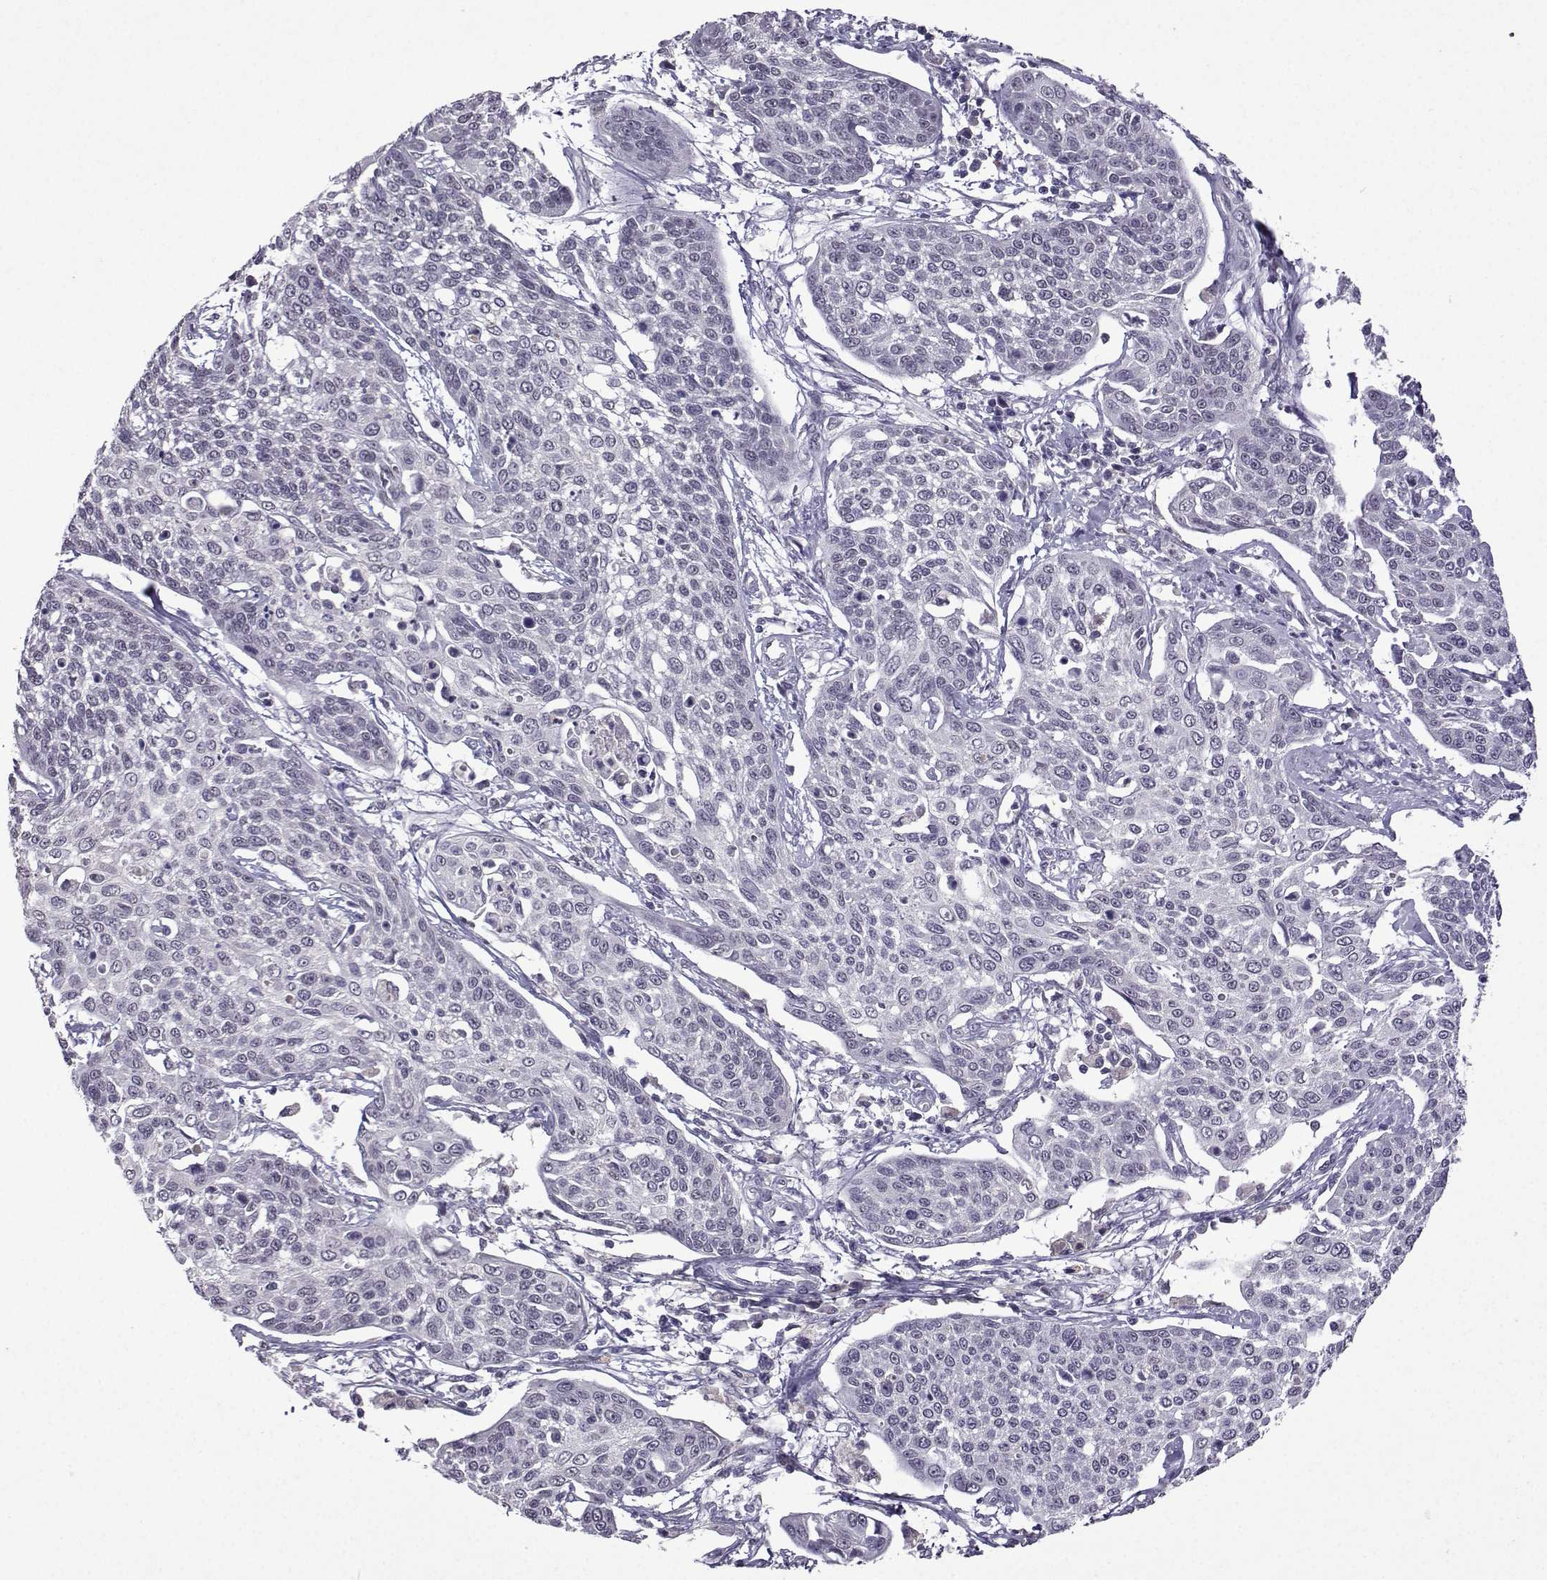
{"staining": {"intensity": "negative", "quantity": "none", "location": "none"}, "tissue": "cervical cancer", "cell_type": "Tumor cells", "image_type": "cancer", "snomed": [{"axis": "morphology", "description": "Squamous cell carcinoma, NOS"}, {"axis": "topography", "description": "Cervix"}], "caption": "Cervical squamous cell carcinoma was stained to show a protein in brown. There is no significant expression in tumor cells.", "gene": "CCL28", "patient": {"sex": "female", "age": 34}}